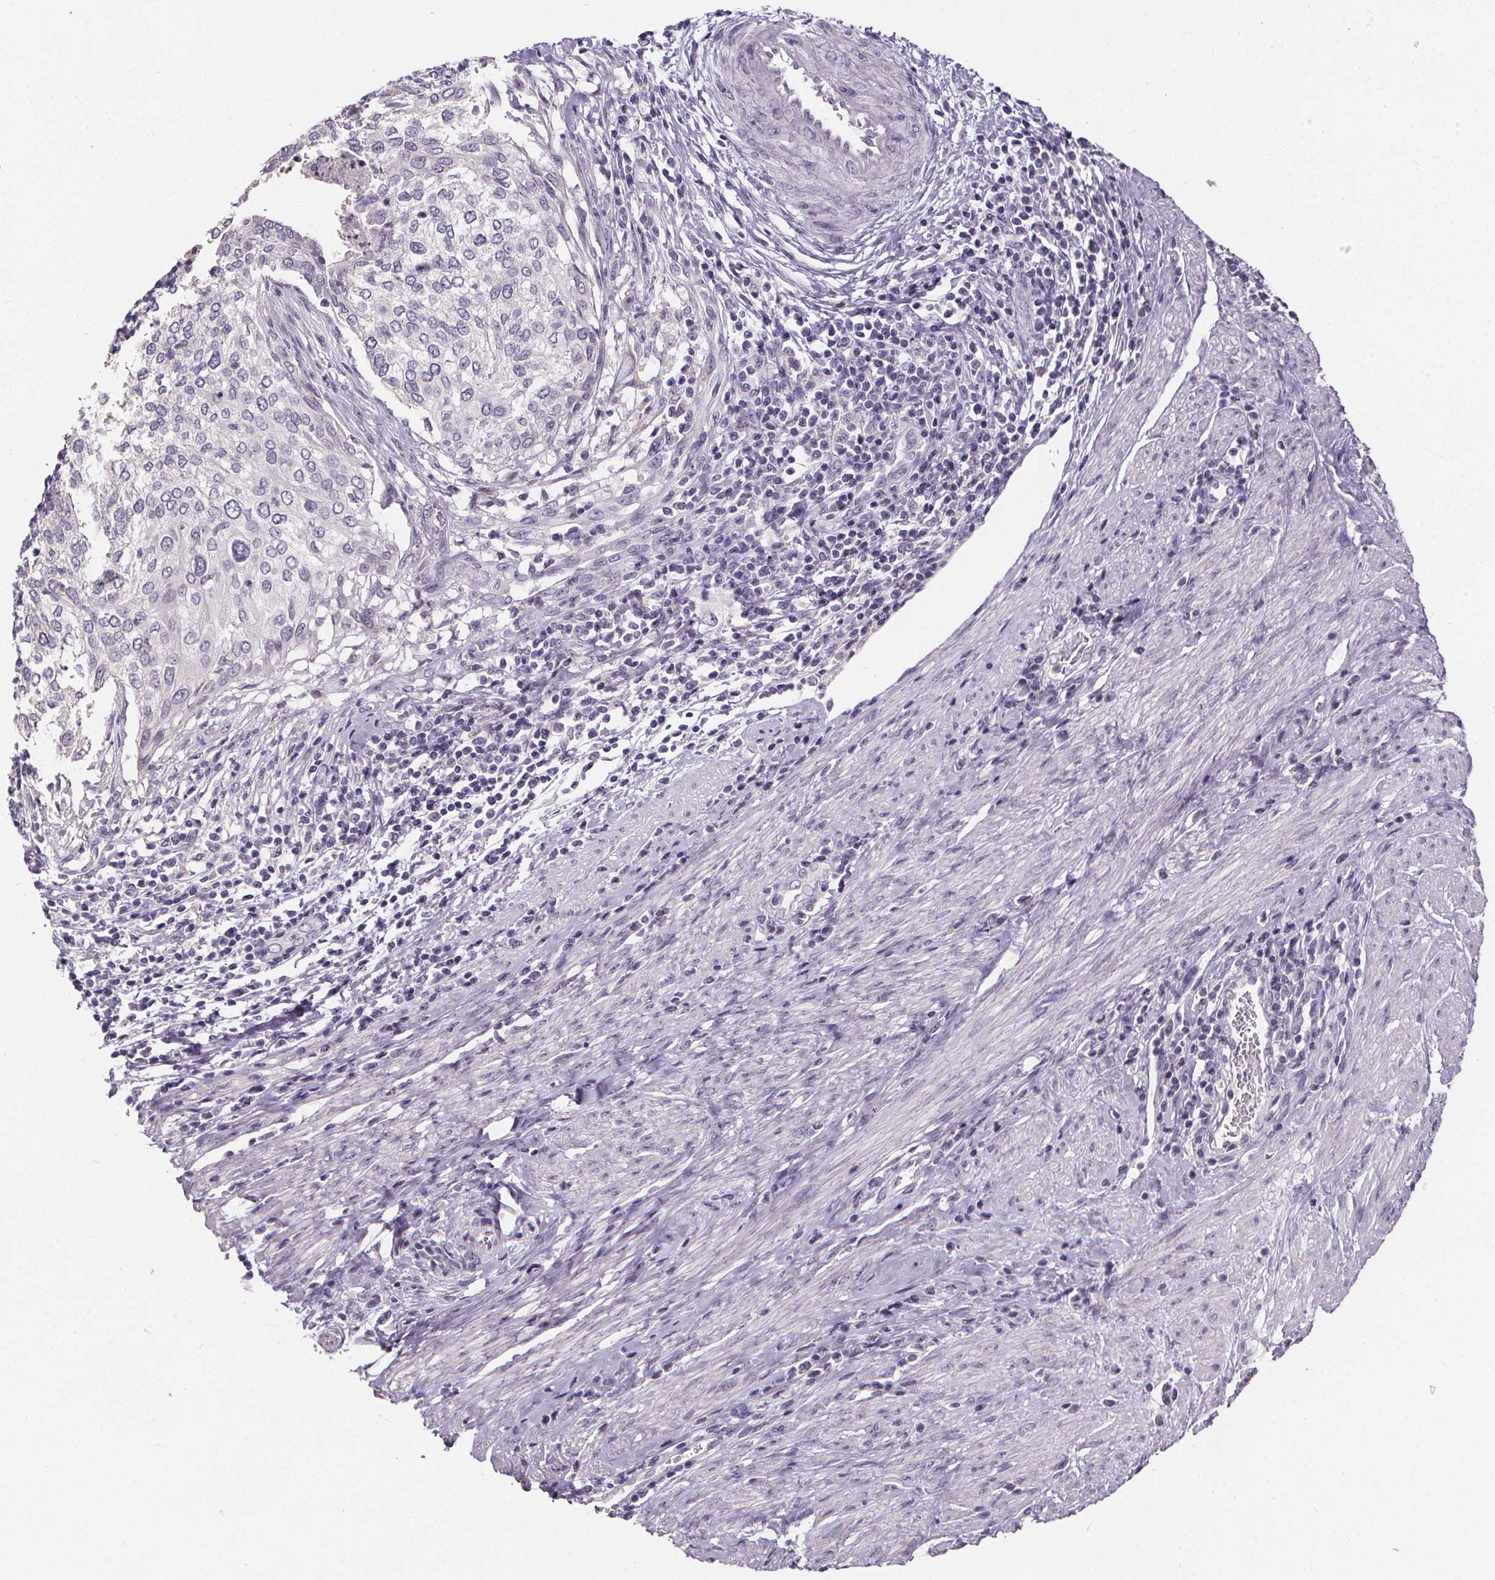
{"staining": {"intensity": "negative", "quantity": "none", "location": "none"}, "tissue": "cervical cancer", "cell_type": "Tumor cells", "image_type": "cancer", "snomed": [{"axis": "morphology", "description": "Squamous cell carcinoma, NOS"}, {"axis": "topography", "description": "Cervix"}], "caption": "High magnification brightfield microscopy of cervical squamous cell carcinoma stained with DAB (3,3'-diaminobenzidine) (brown) and counterstained with hematoxylin (blue): tumor cells show no significant positivity. (Immunohistochemistry (ihc), brightfield microscopy, high magnification).", "gene": "ATP6V1D", "patient": {"sex": "female", "age": 38}}